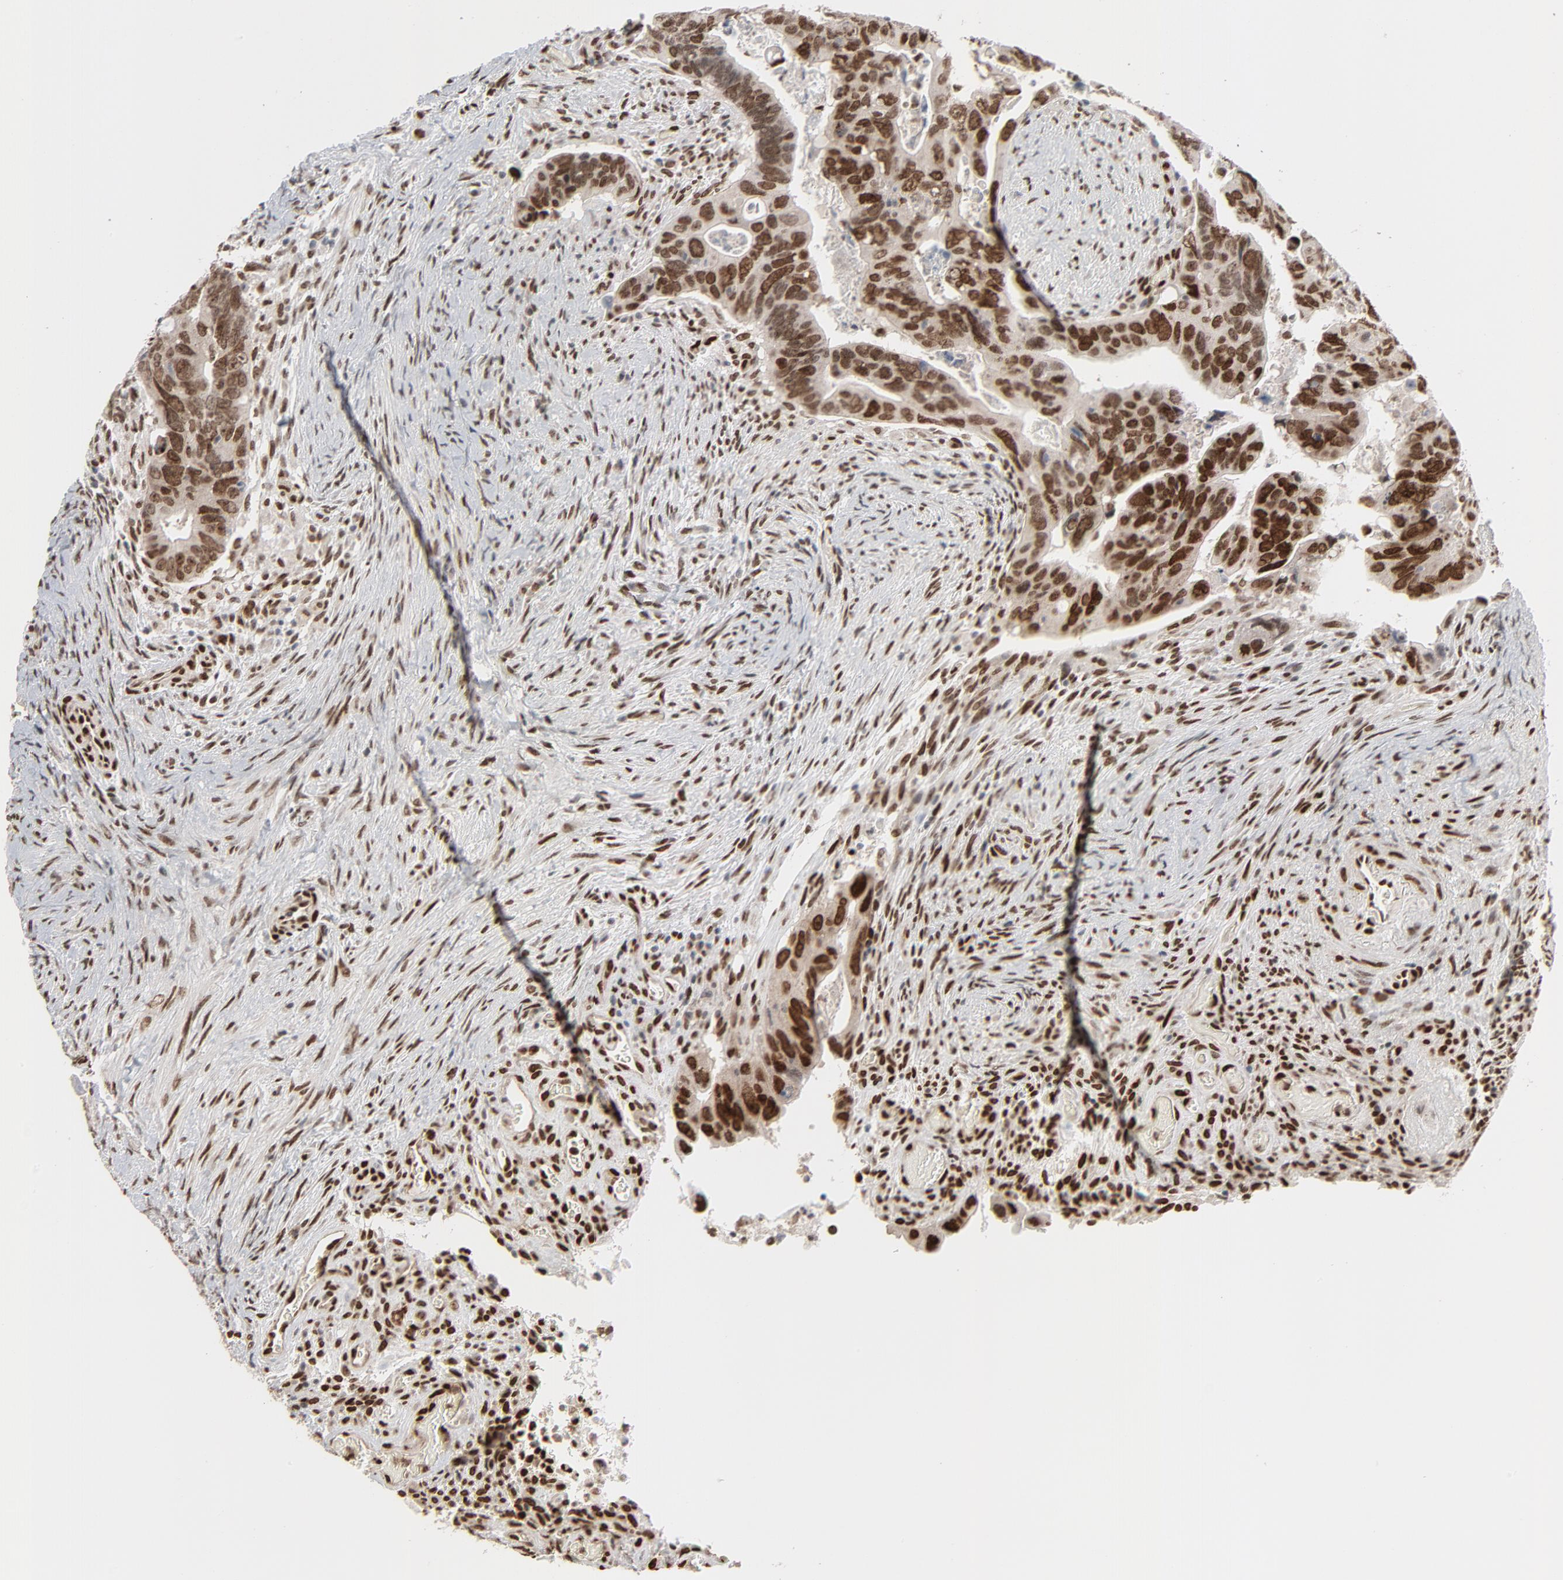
{"staining": {"intensity": "strong", "quantity": ">75%", "location": "nuclear"}, "tissue": "colorectal cancer", "cell_type": "Tumor cells", "image_type": "cancer", "snomed": [{"axis": "morphology", "description": "Adenocarcinoma, NOS"}, {"axis": "topography", "description": "Rectum"}], "caption": "This micrograph exhibits colorectal adenocarcinoma stained with immunohistochemistry (IHC) to label a protein in brown. The nuclear of tumor cells show strong positivity for the protein. Nuclei are counter-stained blue.", "gene": "CUX1", "patient": {"sex": "male", "age": 53}}